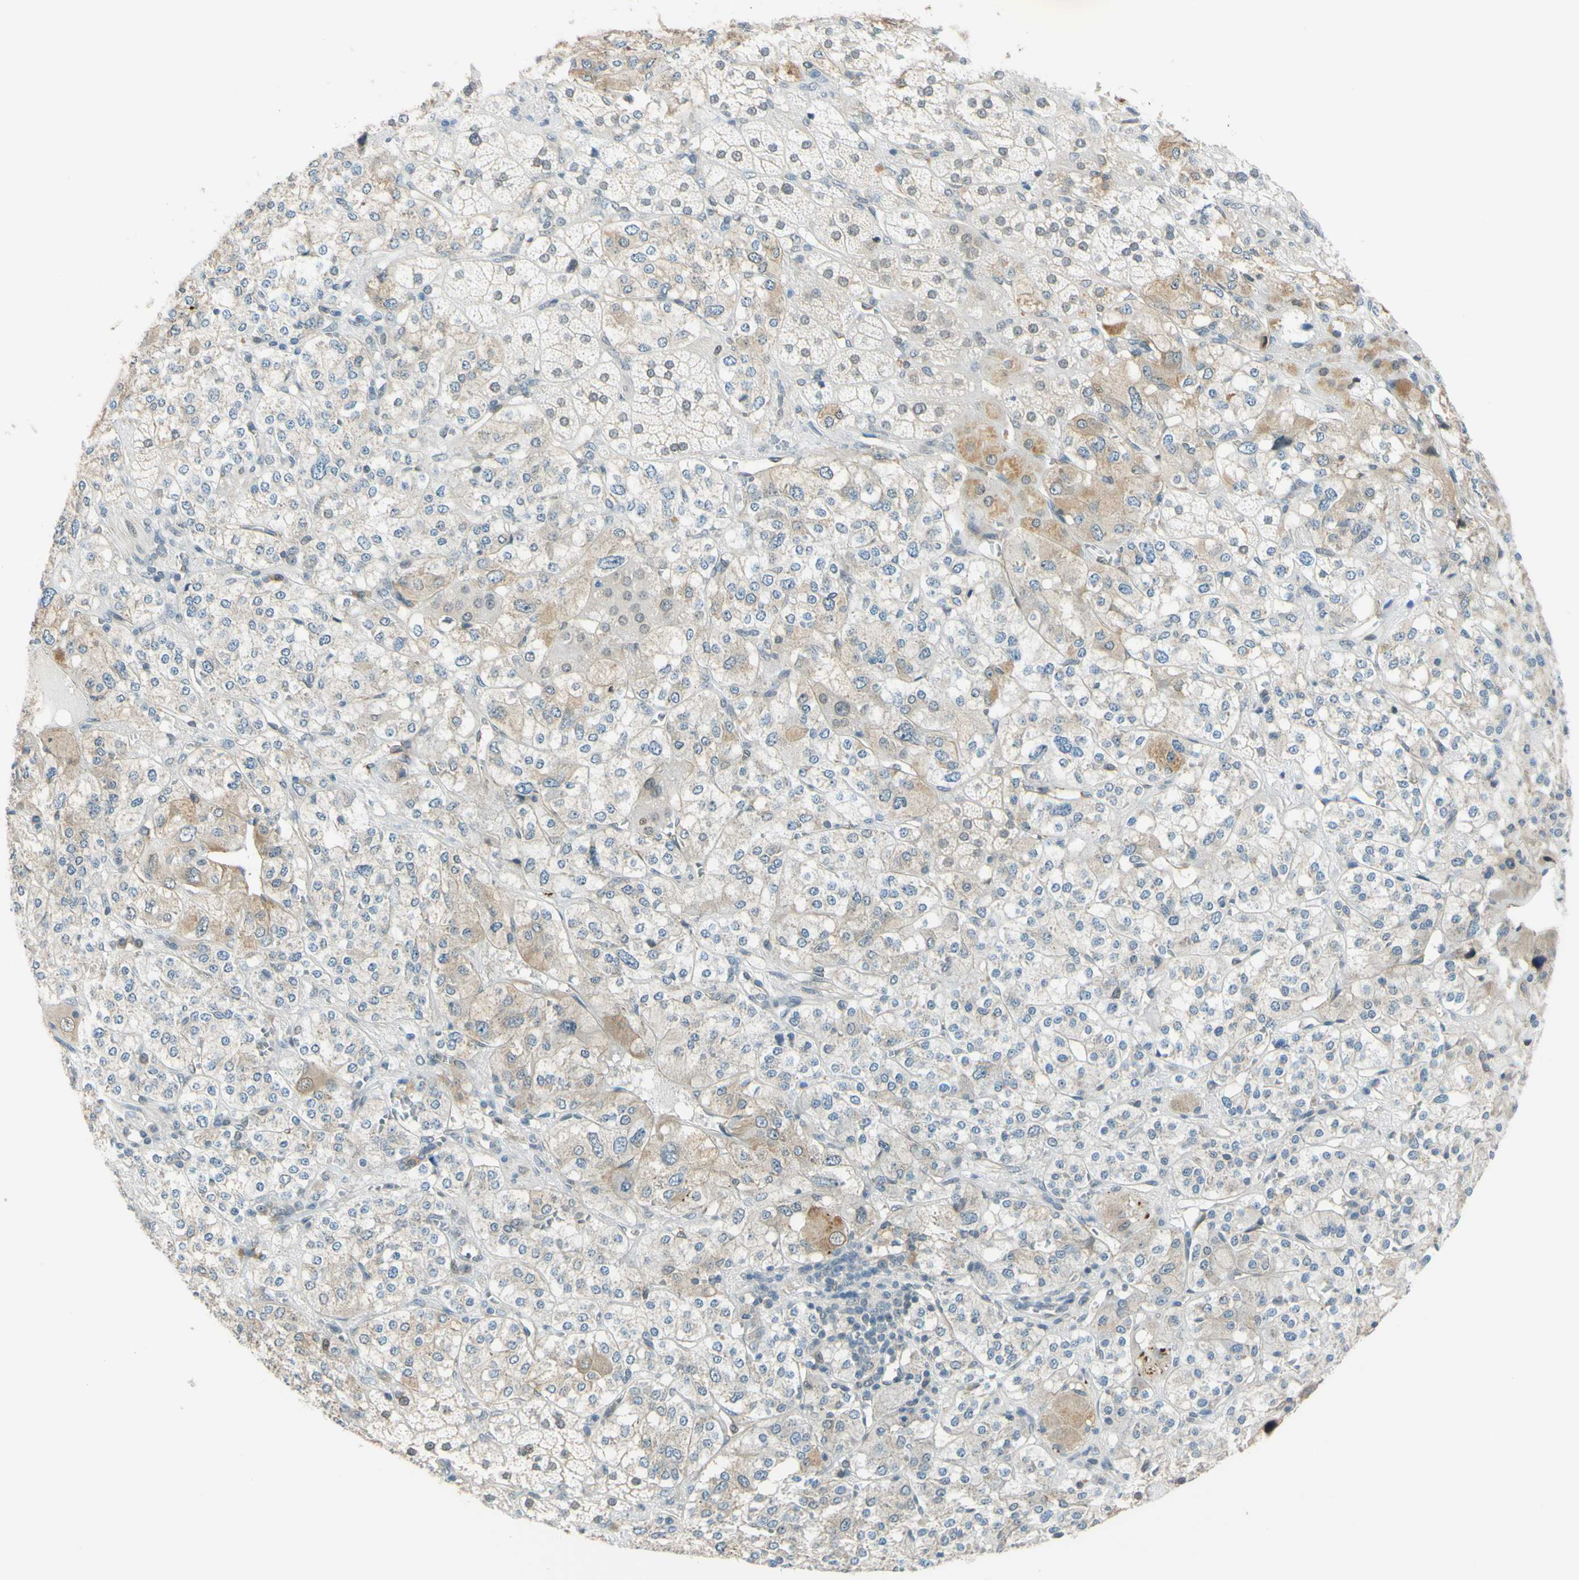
{"staining": {"intensity": "moderate", "quantity": "25%-75%", "location": "cytoplasmic/membranous,nuclear"}, "tissue": "adrenal gland", "cell_type": "Glandular cells", "image_type": "normal", "snomed": [{"axis": "morphology", "description": "Normal tissue, NOS"}, {"axis": "topography", "description": "Adrenal gland"}], "caption": "High-magnification brightfield microscopy of unremarkable adrenal gland stained with DAB (brown) and counterstained with hematoxylin (blue). glandular cells exhibit moderate cytoplasmic/membranous,nuclear expression is appreciated in approximately25%-75% of cells.", "gene": "C2CD2L", "patient": {"sex": "male", "age": 56}}